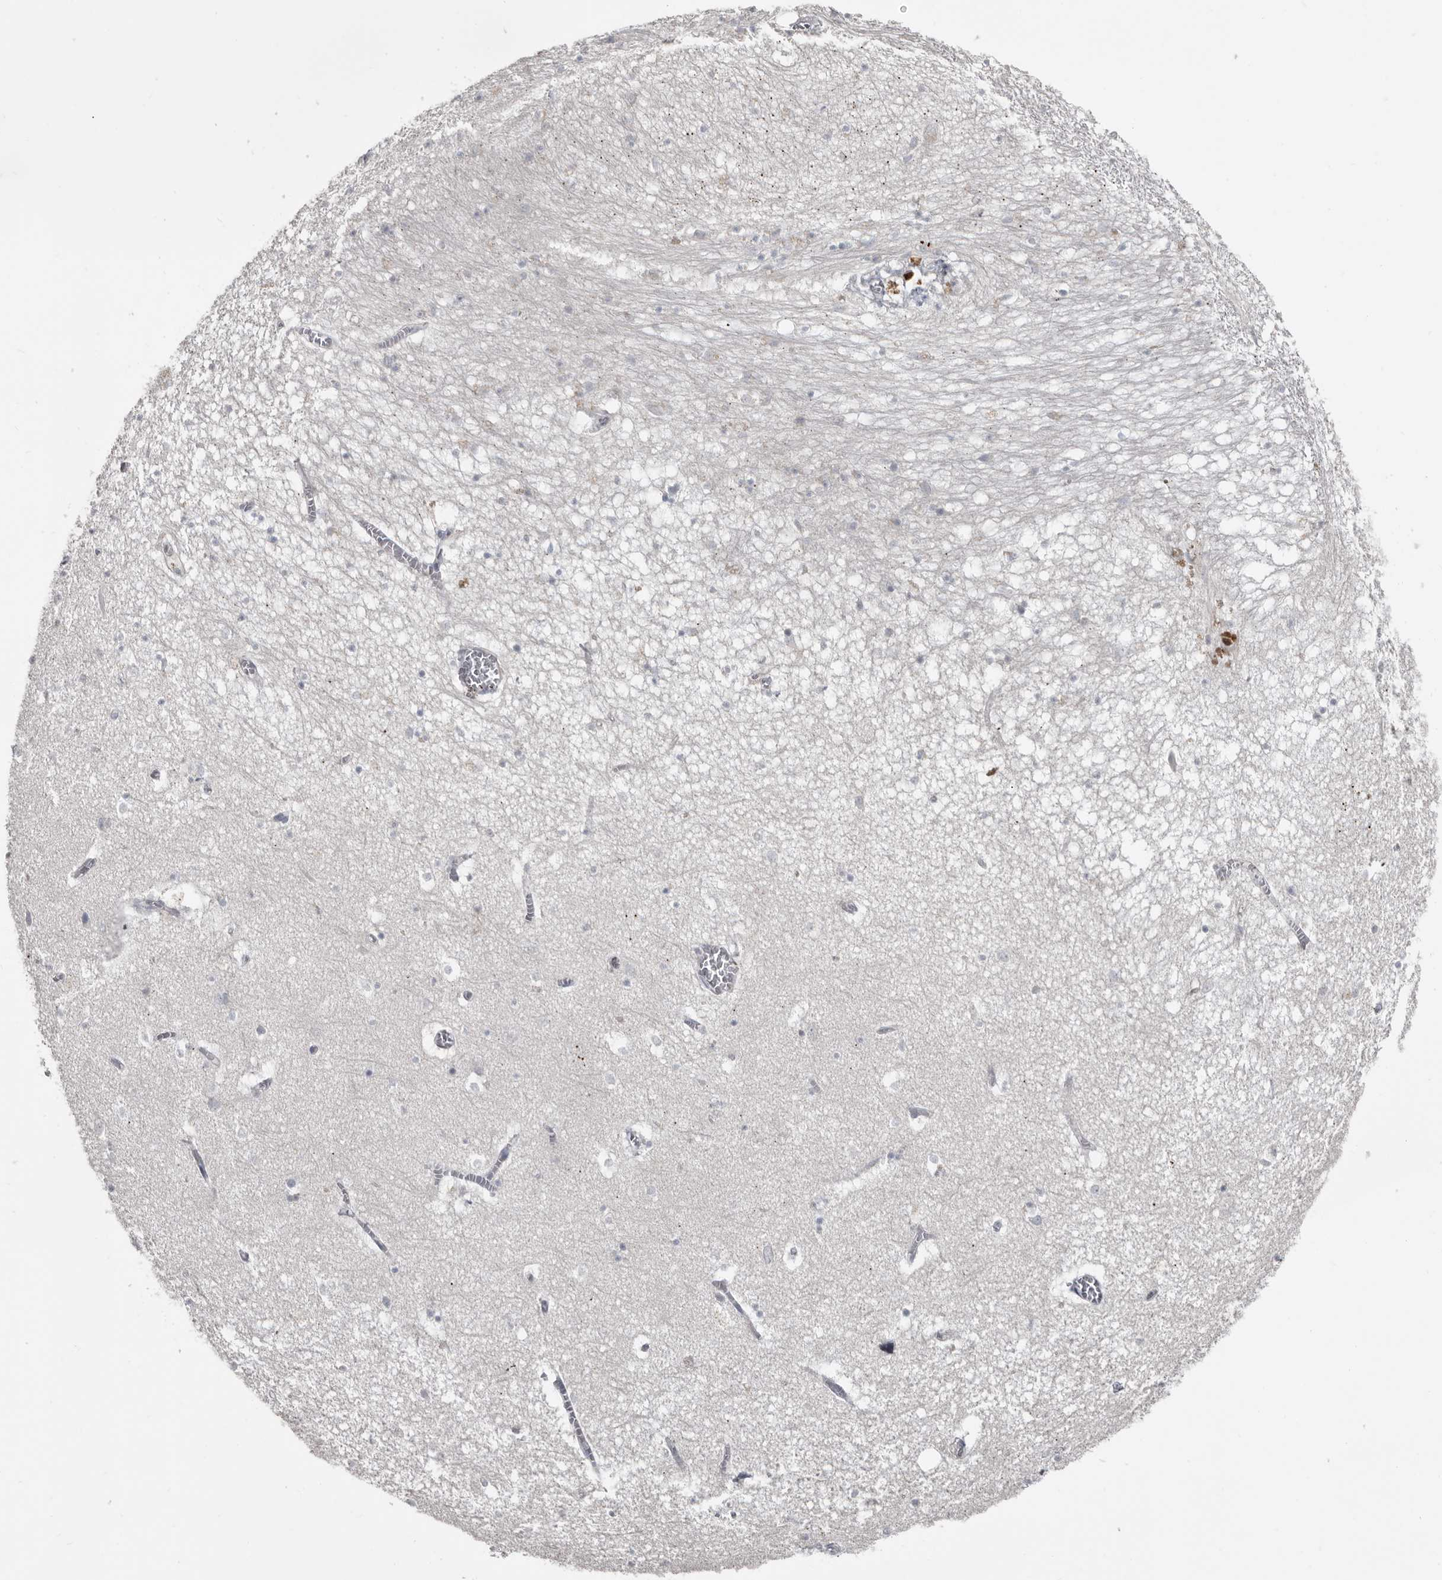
{"staining": {"intensity": "negative", "quantity": "none", "location": "none"}, "tissue": "hippocampus", "cell_type": "Glial cells", "image_type": "normal", "snomed": [{"axis": "morphology", "description": "Normal tissue, NOS"}, {"axis": "topography", "description": "Hippocampus"}], "caption": "Glial cells are negative for brown protein staining in benign hippocampus.", "gene": "ZNF114", "patient": {"sex": "female", "age": 64}}